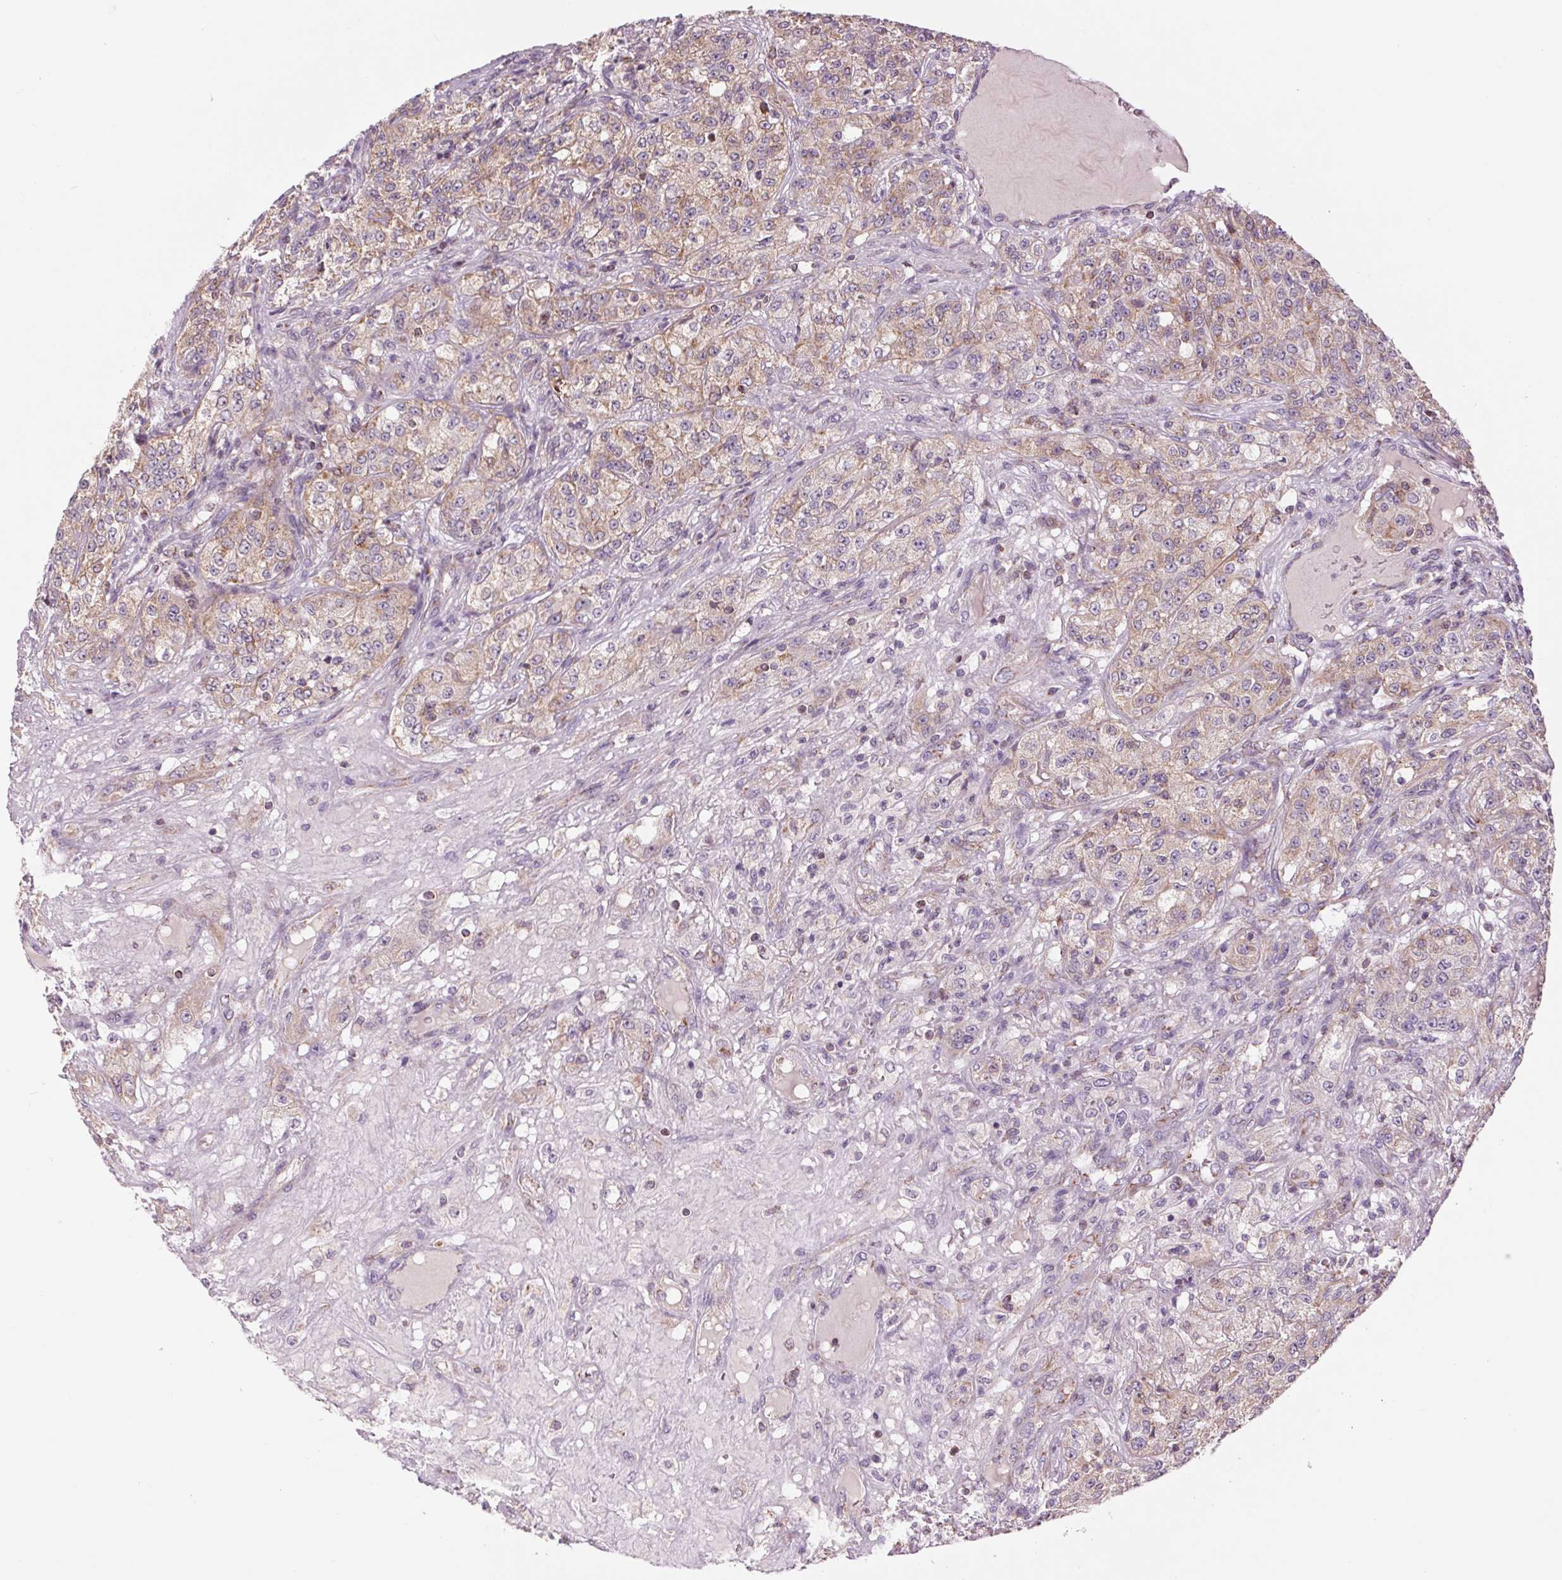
{"staining": {"intensity": "weak", "quantity": "25%-75%", "location": "cytoplasmic/membranous"}, "tissue": "renal cancer", "cell_type": "Tumor cells", "image_type": "cancer", "snomed": [{"axis": "morphology", "description": "Adenocarcinoma, NOS"}, {"axis": "topography", "description": "Kidney"}], "caption": "Immunohistochemistry (IHC) image of neoplastic tissue: human adenocarcinoma (renal) stained using immunohistochemistry reveals low levels of weak protein expression localized specifically in the cytoplasmic/membranous of tumor cells, appearing as a cytoplasmic/membranous brown color.", "gene": "COX6A1", "patient": {"sex": "female", "age": 63}}